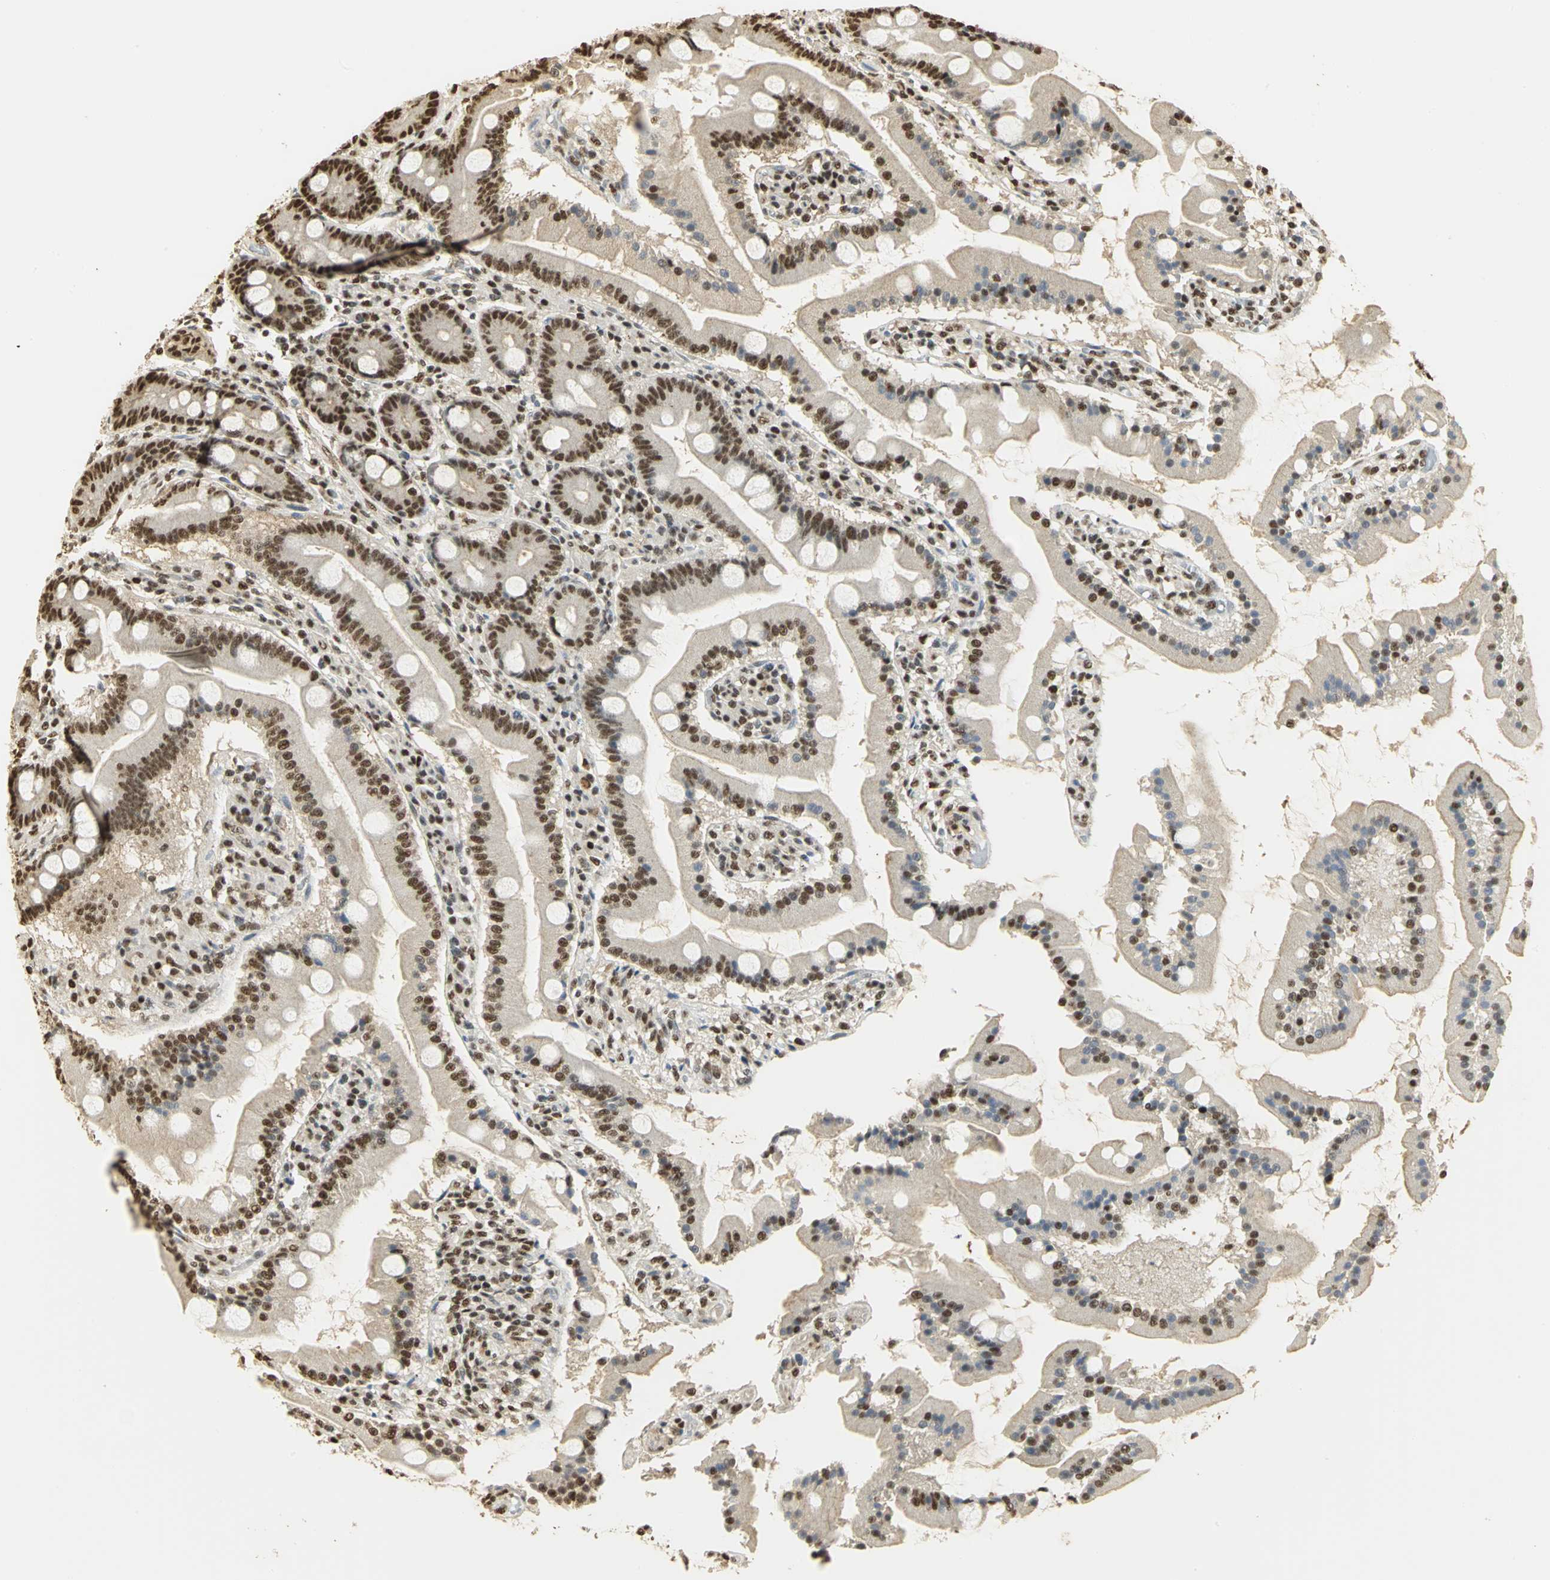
{"staining": {"intensity": "strong", "quantity": ">75%", "location": "nuclear"}, "tissue": "duodenum", "cell_type": "Glandular cells", "image_type": "normal", "snomed": [{"axis": "morphology", "description": "Normal tissue, NOS"}, {"axis": "topography", "description": "Duodenum"}], "caption": "Strong nuclear expression is identified in approximately >75% of glandular cells in unremarkable duodenum. (IHC, brightfield microscopy, high magnification).", "gene": "SET", "patient": {"sex": "female", "age": 64}}